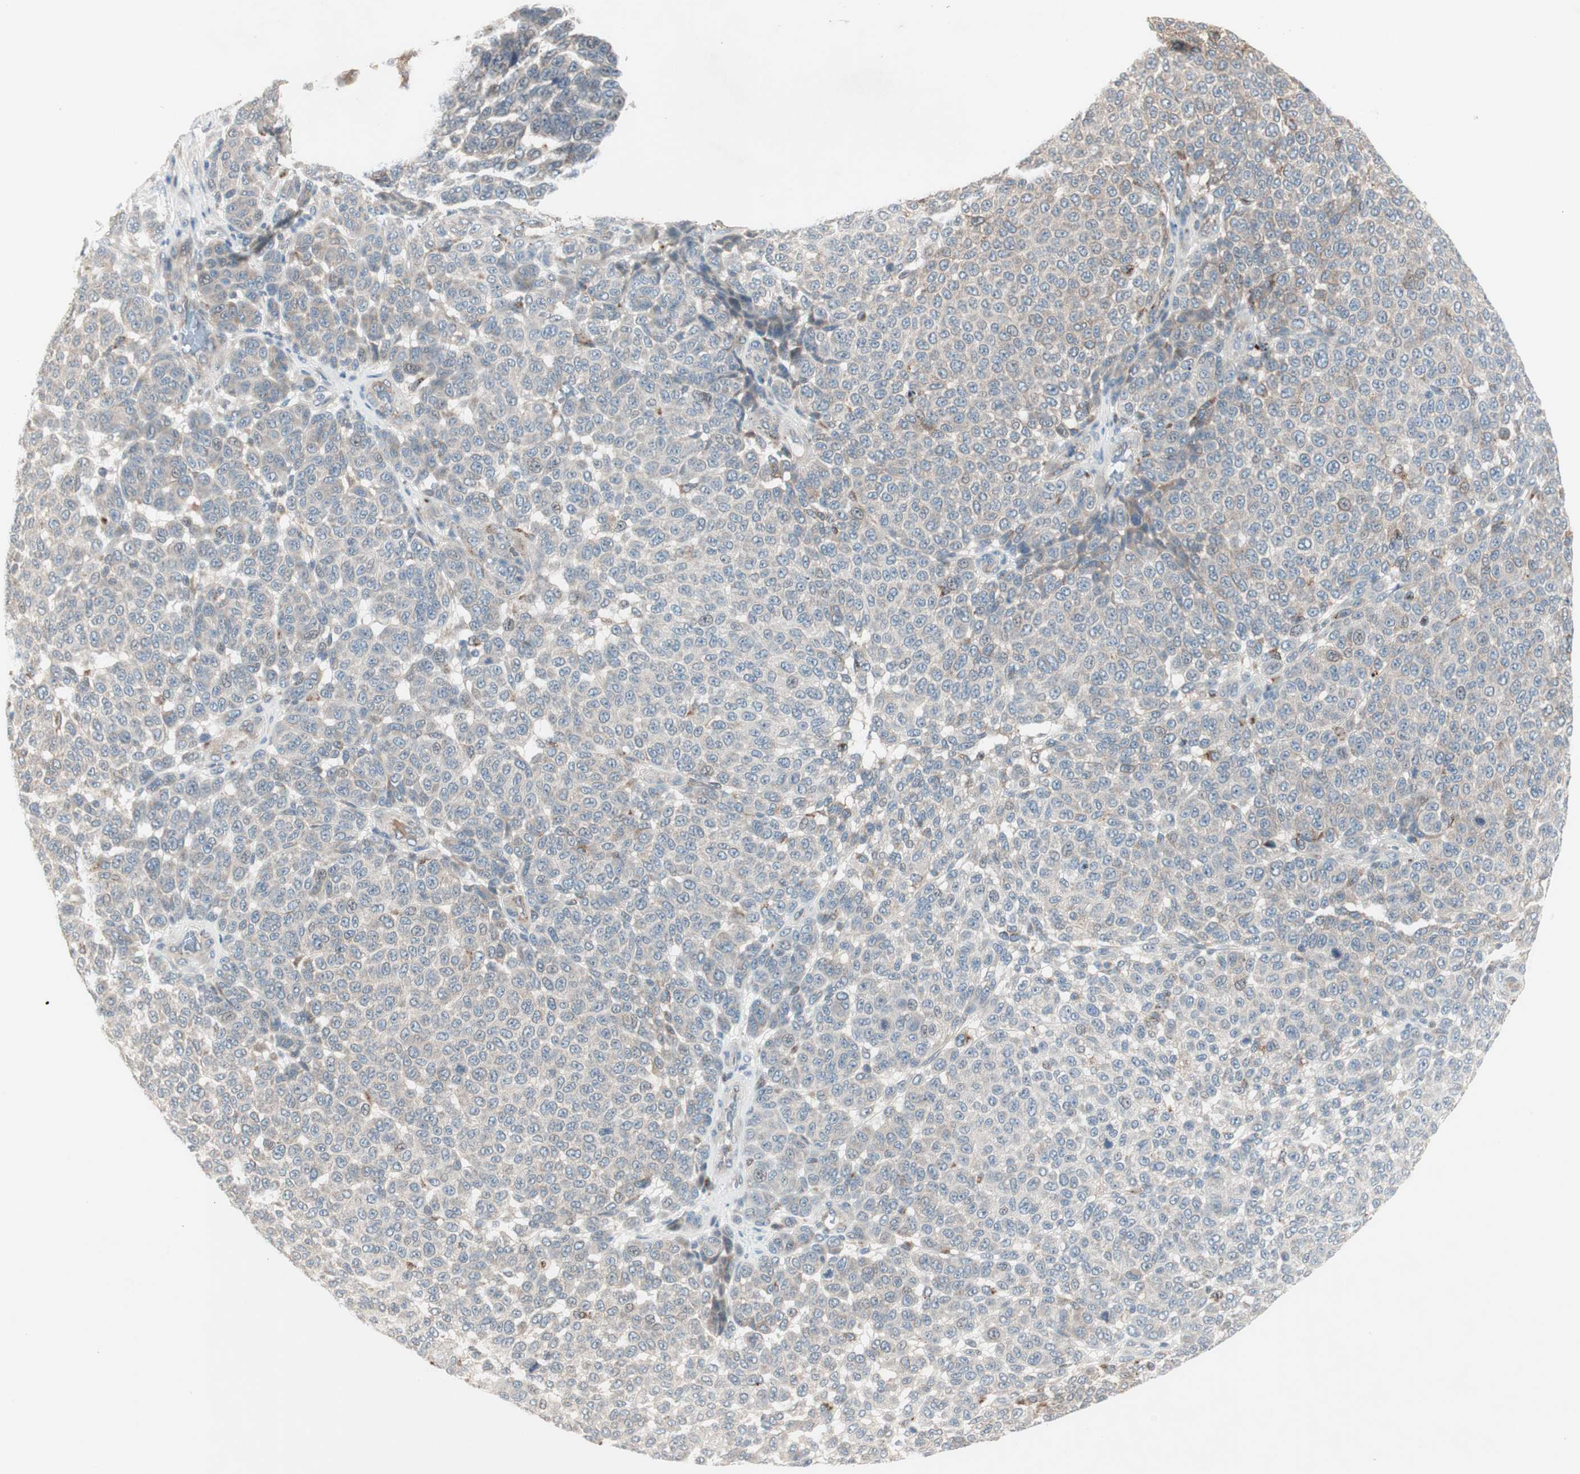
{"staining": {"intensity": "negative", "quantity": "none", "location": "none"}, "tissue": "melanoma", "cell_type": "Tumor cells", "image_type": "cancer", "snomed": [{"axis": "morphology", "description": "Malignant melanoma, NOS"}, {"axis": "topography", "description": "Skin"}], "caption": "Immunohistochemistry (IHC) image of human melanoma stained for a protein (brown), which exhibits no staining in tumor cells. (IHC, brightfield microscopy, high magnification).", "gene": "FGFR4", "patient": {"sex": "male", "age": 59}}